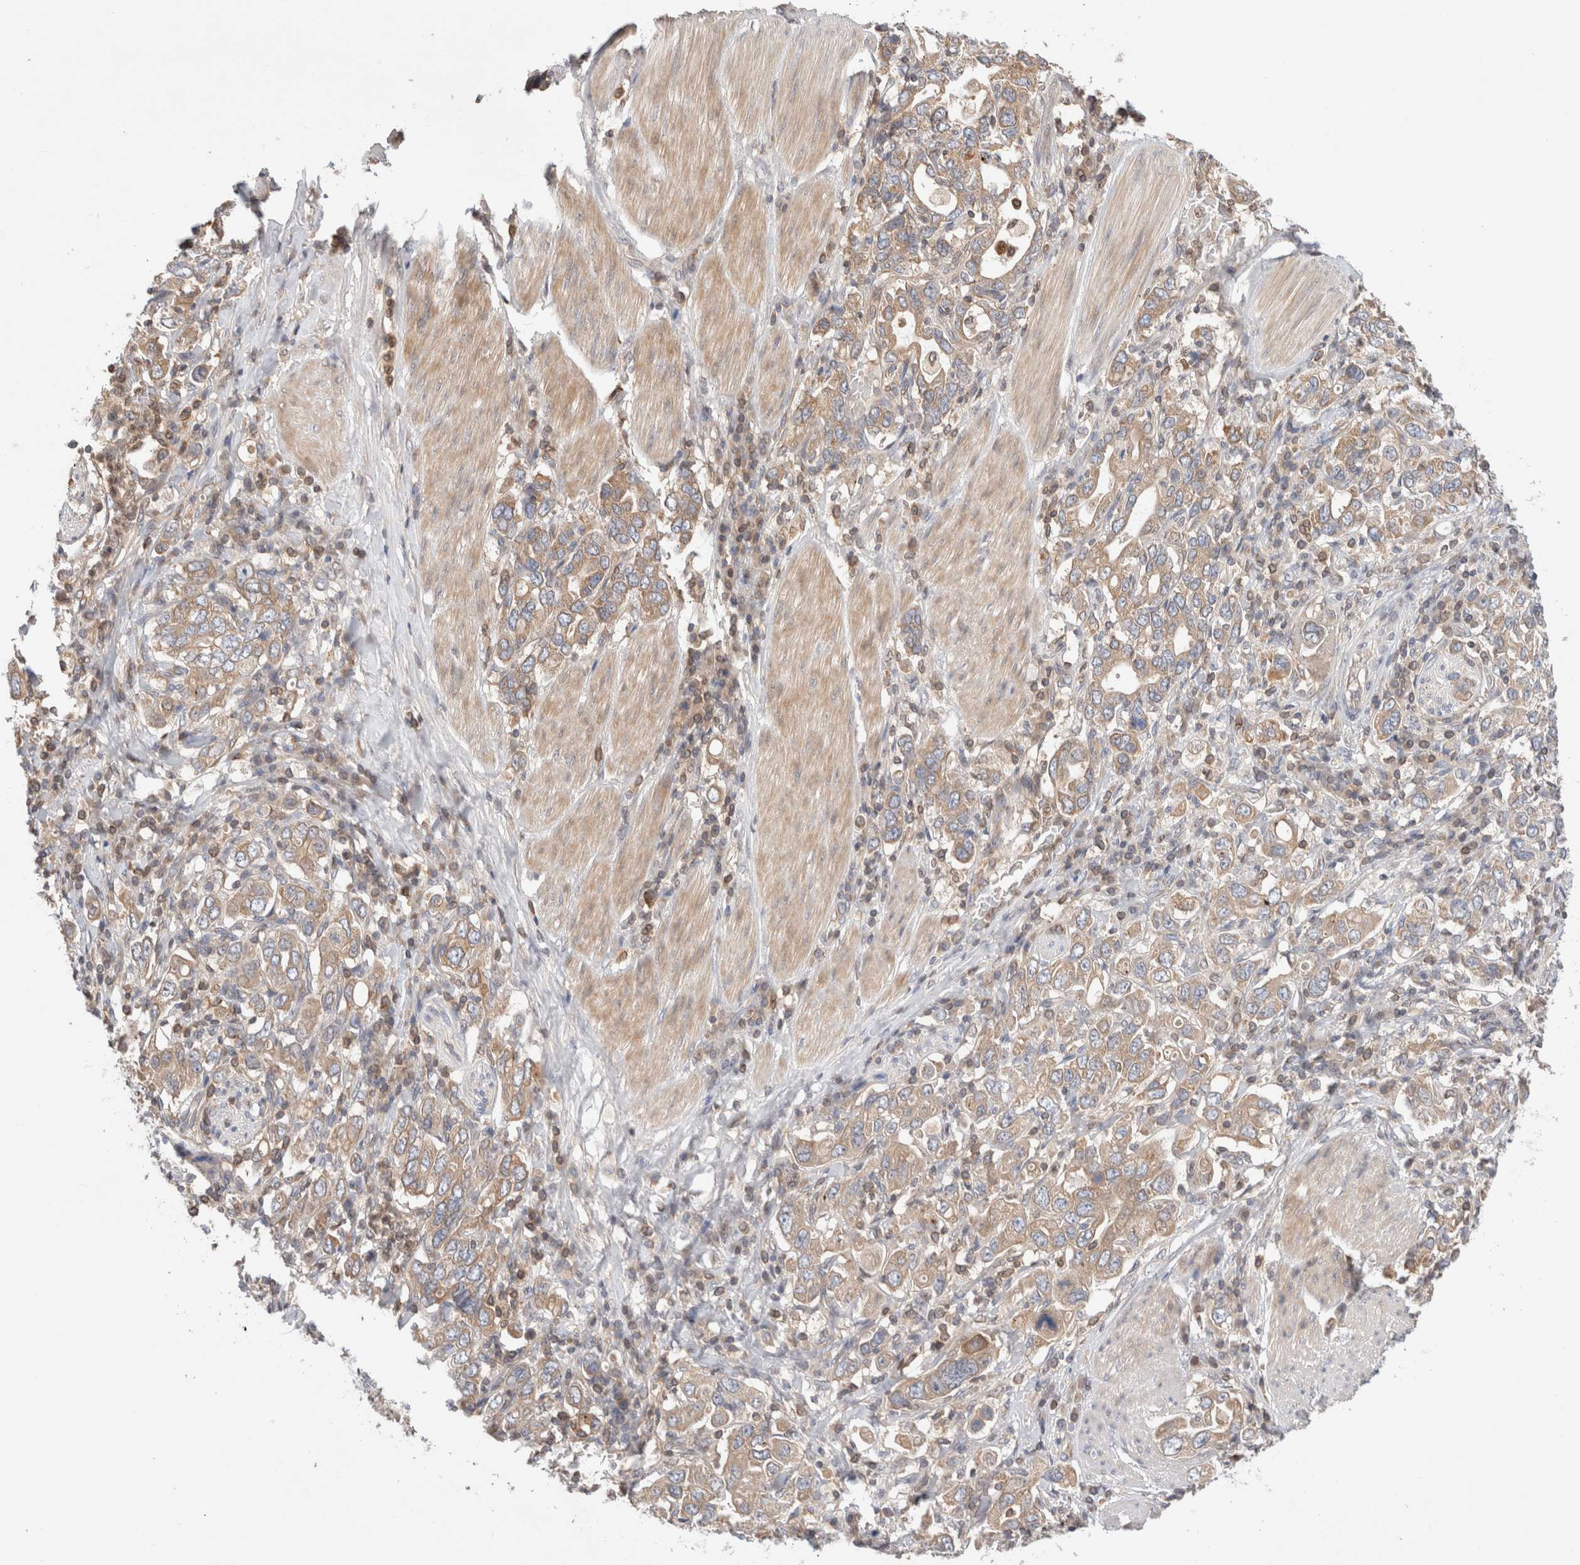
{"staining": {"intensity": "moderate", "quantity": ">75%", "location": "cytoplasmic/membranous"}, "tissue": "stomach cancer", "cell_type": "Tumor cells", "image_type": "cancer", "snomed": [{"axis": "morphology", "description": "Adenocarcinoma, NOS"}, {"axis": "topography", "description": "Stomach, upper"}], "caption": "Human adenocarcinoma (stomach) stained for a protein (brown) shows moderate cytoplasmic/membranous positive expression in approximately >75% of tumor cells.", "gene": "SIKE1", "patient": {"sex": "male", "age": 62}}